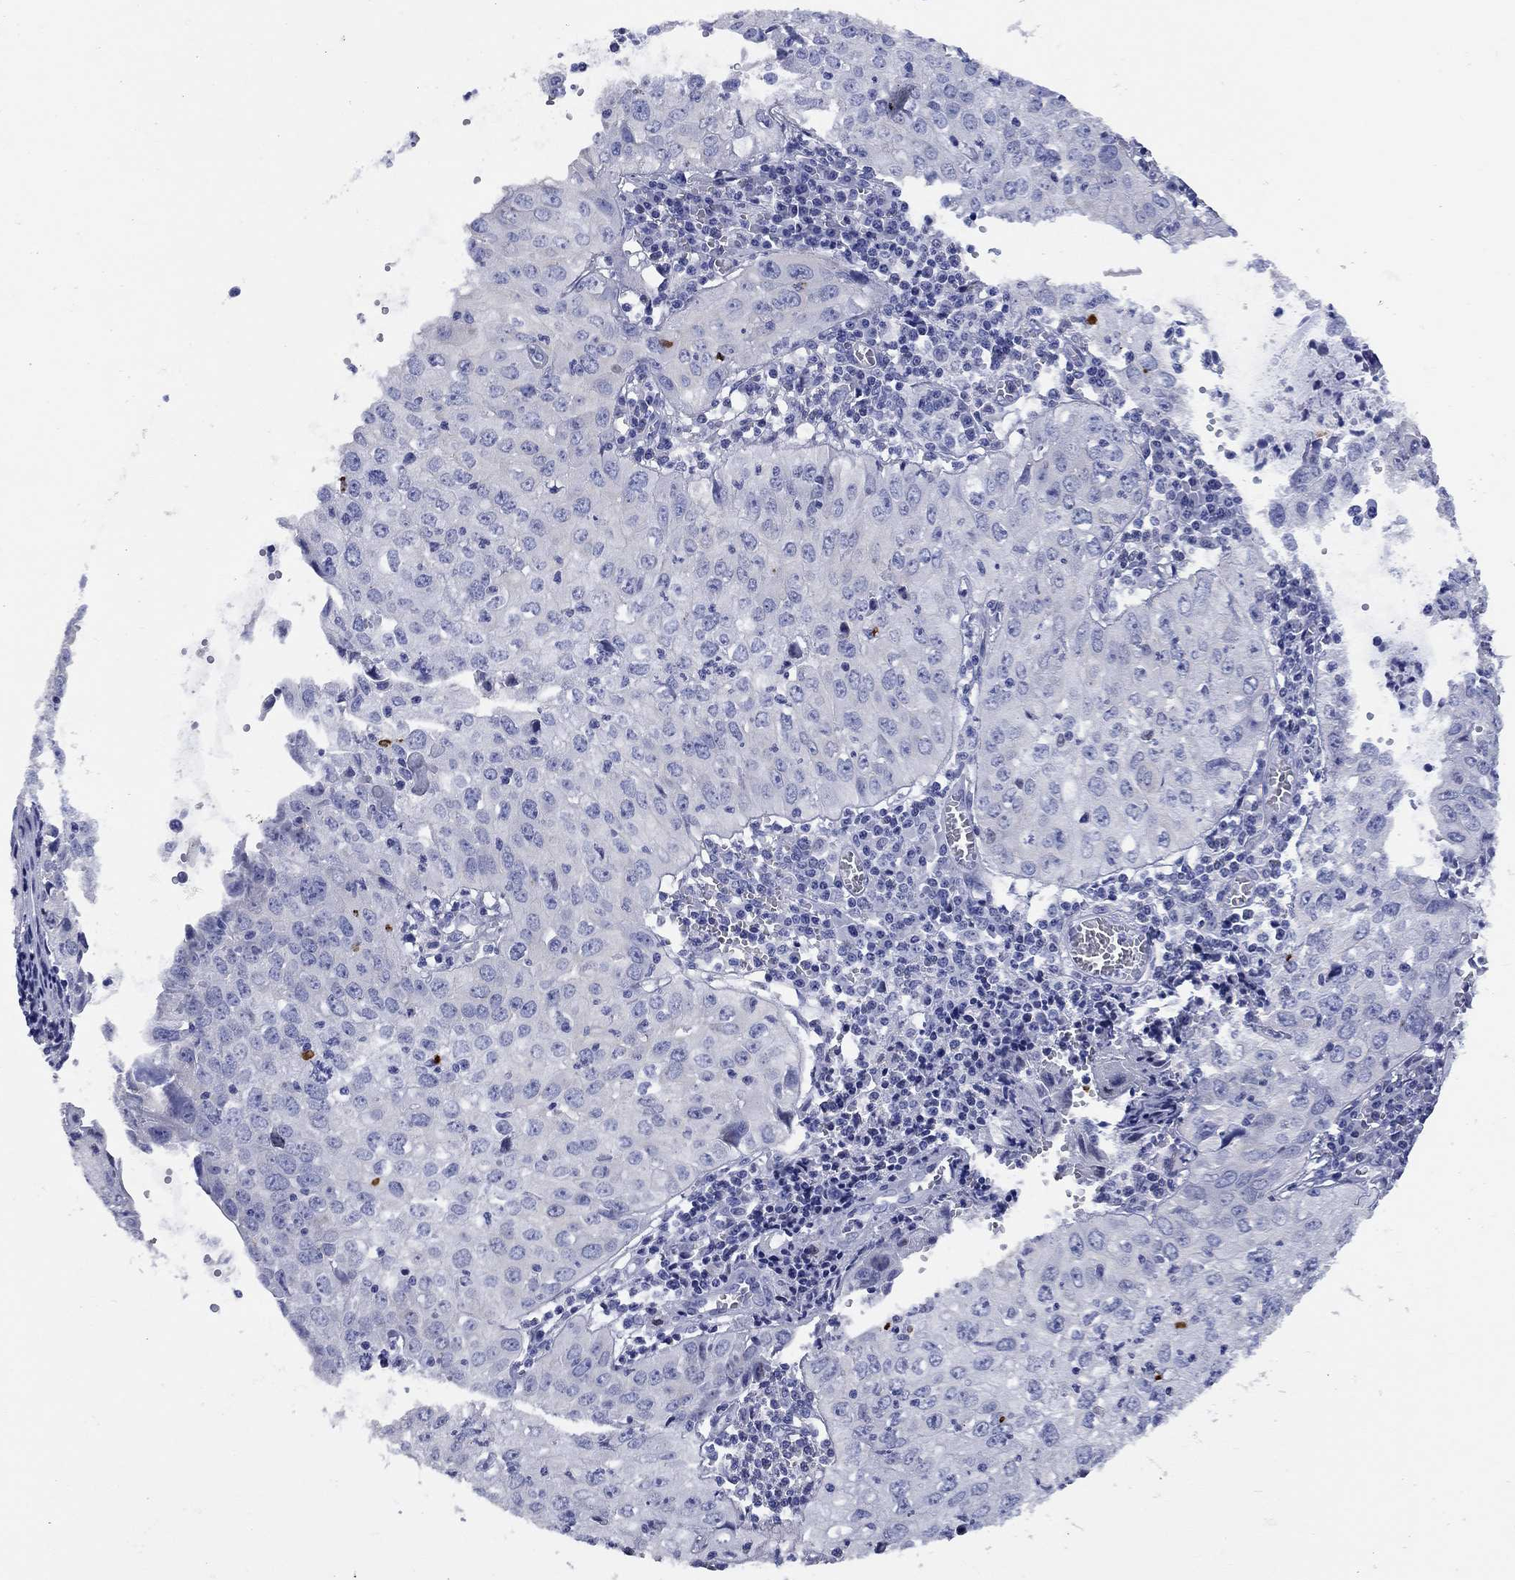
{"staining": {"intensity": "negative", "quantity": "none", "location": "none"}, "tissue": "cervical cancer", "cell_type": "Tumor cells", "image_type": "cancer", "snomed": [{"axis": "morphology", "description": "Squamous cell carcinoma, NOS"}, {"axis": "topography", "description": "Cervix"}], "caption": "Human cervical squamous cell carcinoma stained for a protein using immunohistochemistry (IHC) displays no expression in tumor cells.", "gene": "CCNA1", "patient": {"sex": "female", "age": 24}}